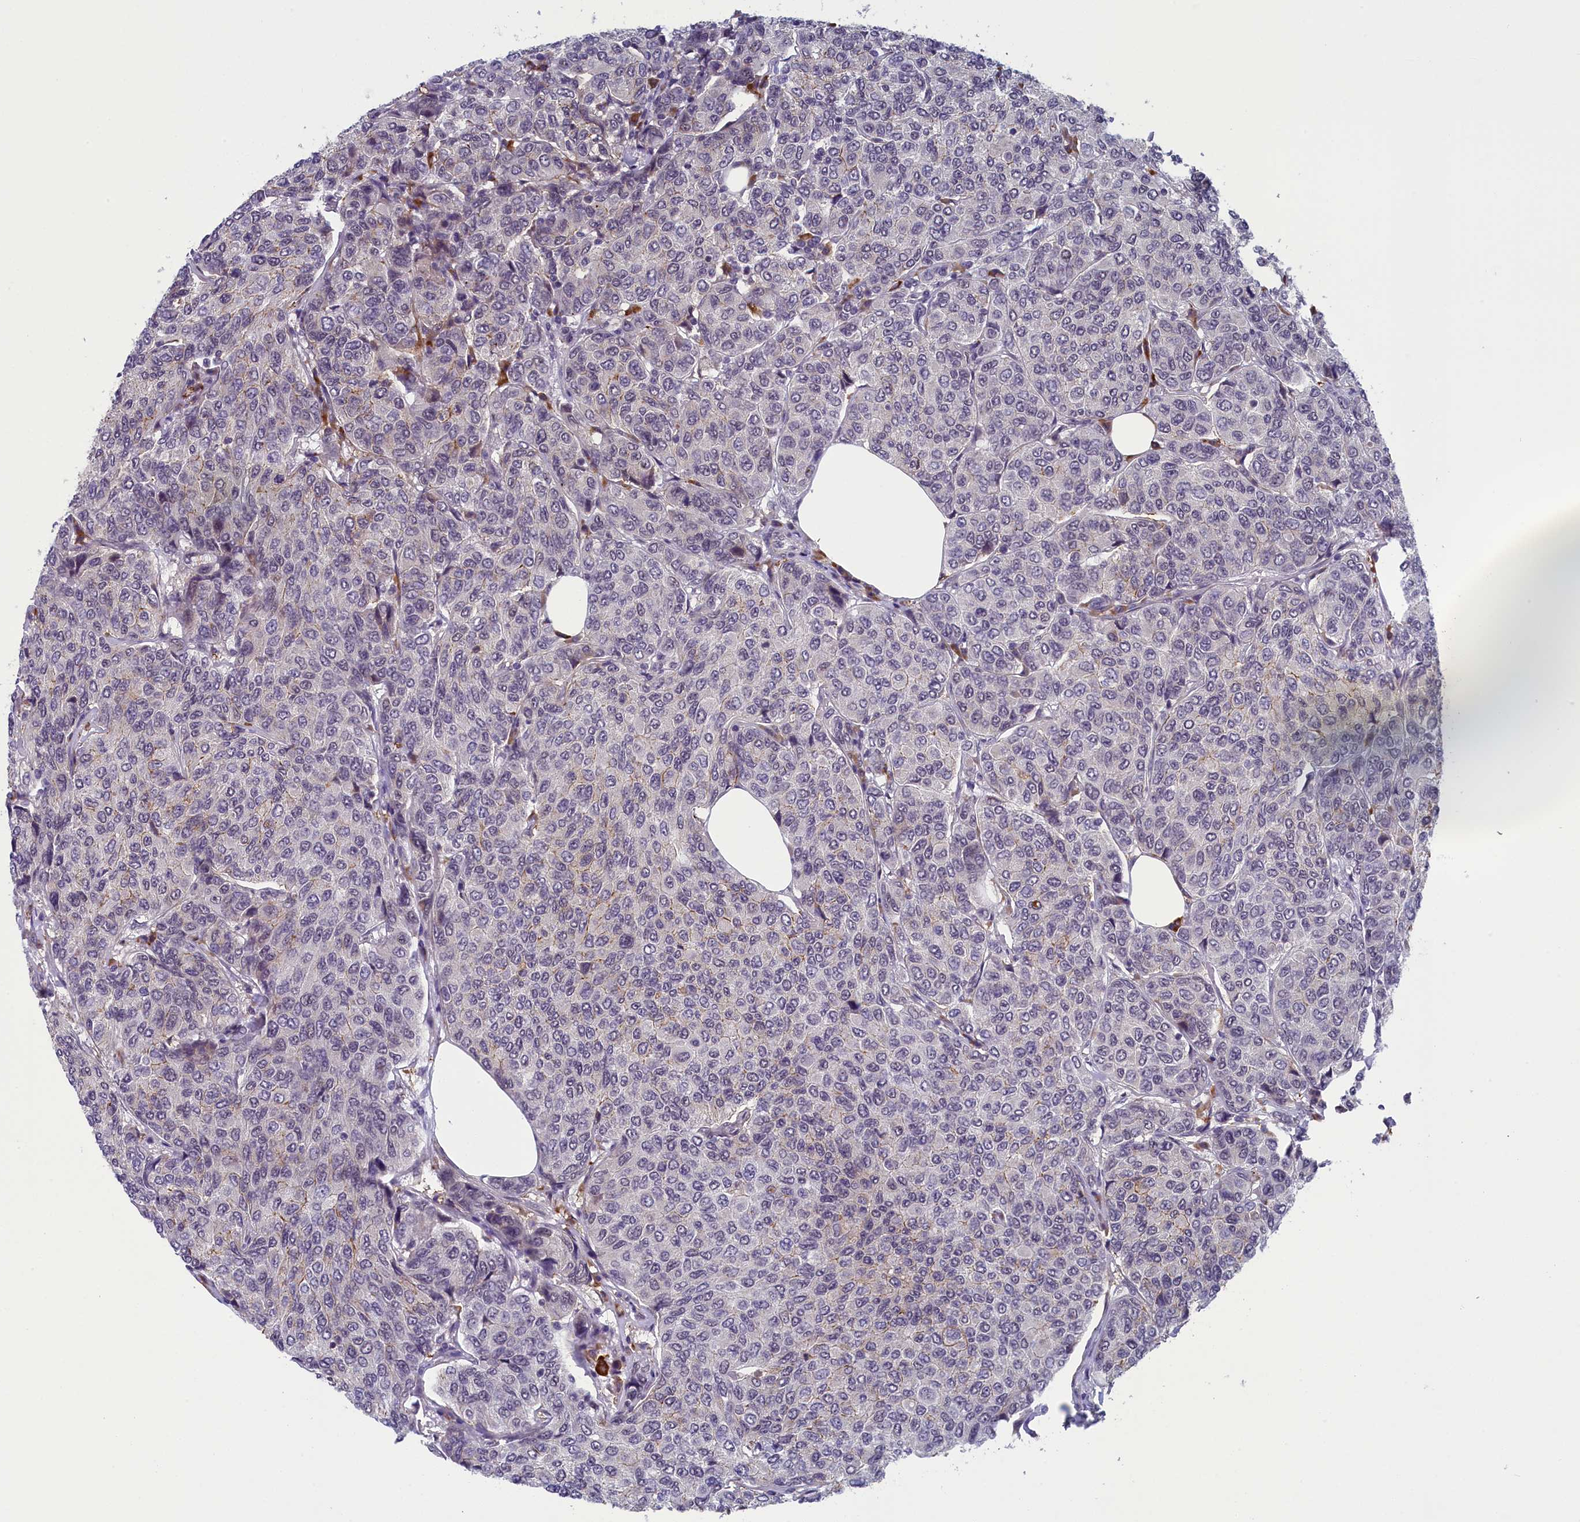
{"staining": {"intensity": "weak", "quantity": "<25%", "location": "cytoplasmic/membranous"}, "tissue": "breast cancer", "cell_type": "Tumor cells", "image_type": "cancer", "snomed": [{"axis": "morphology", "description": "Duct carcinoma"}, {"axis": "topography", "description": "Breast"}], "caption": "This is an immunohistochemistry (IHC) micrograph of breast cancer. There is no expression in tumor cells.", "gene": "CNEP1R1", "patient": {"sex": "female", "age": 55}}